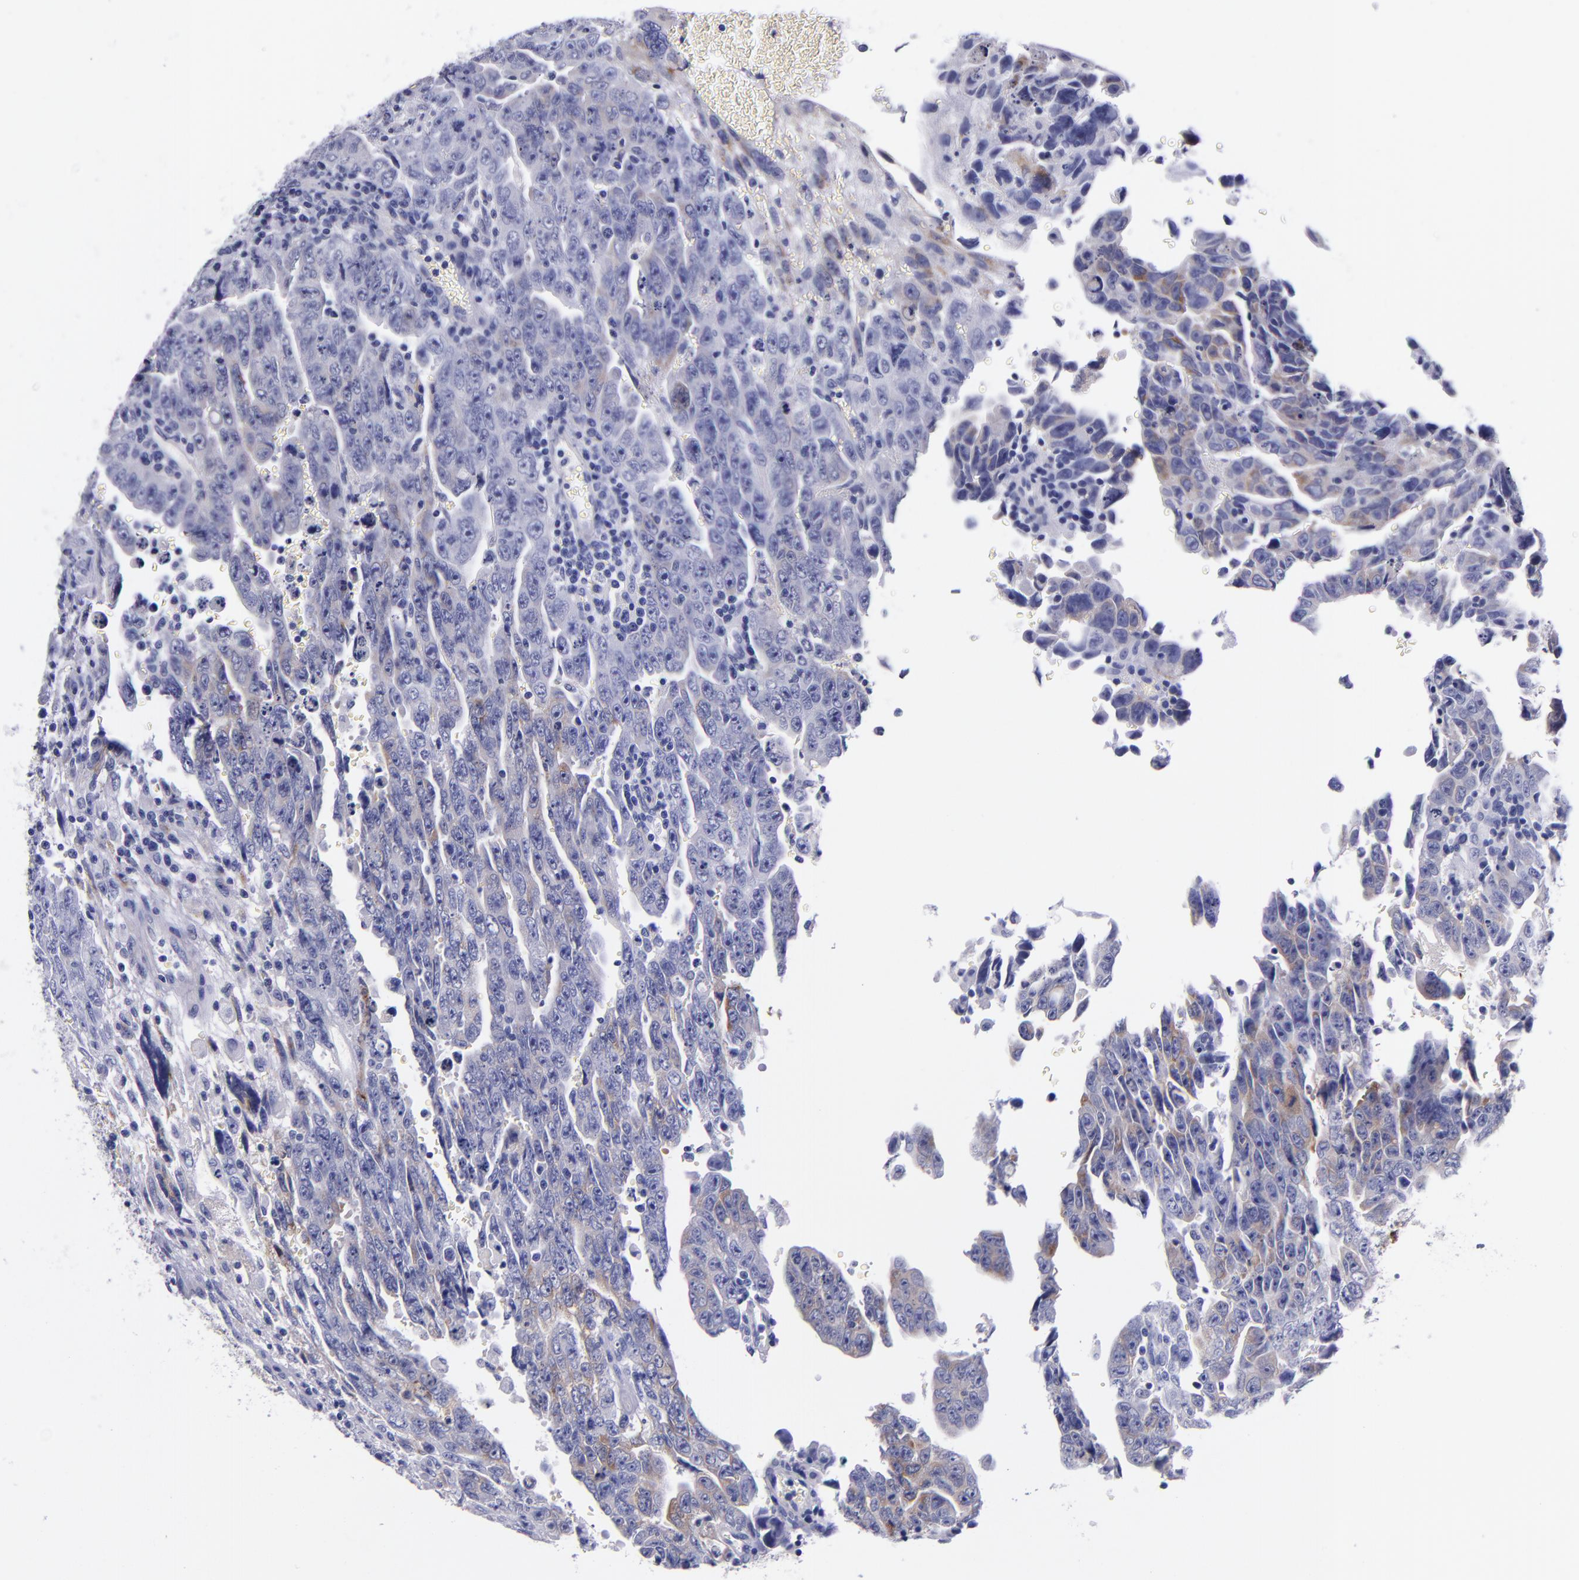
{"staining": {"intensity": "weak", "quantity": "<25%", "location": "cytoplasmic/membranous"}, "tissue": "testis cancer", "cell_type": "Tumor cells", "image_type": "cancer", "snomed": [{"axis": "morphology", "description": "Carcinoma, Embryonal, NOS"}, {"axis": "topography", "description": "Testis"}], "caption": "An immunohistochemistry image of testis cancer (embryonal carcinoma) is shown. There is no staining in tumor cells of testis cancer (embryonal carcinoma).", "gene": "SV2A", "patient": {"sex": "male", "age": 28}}